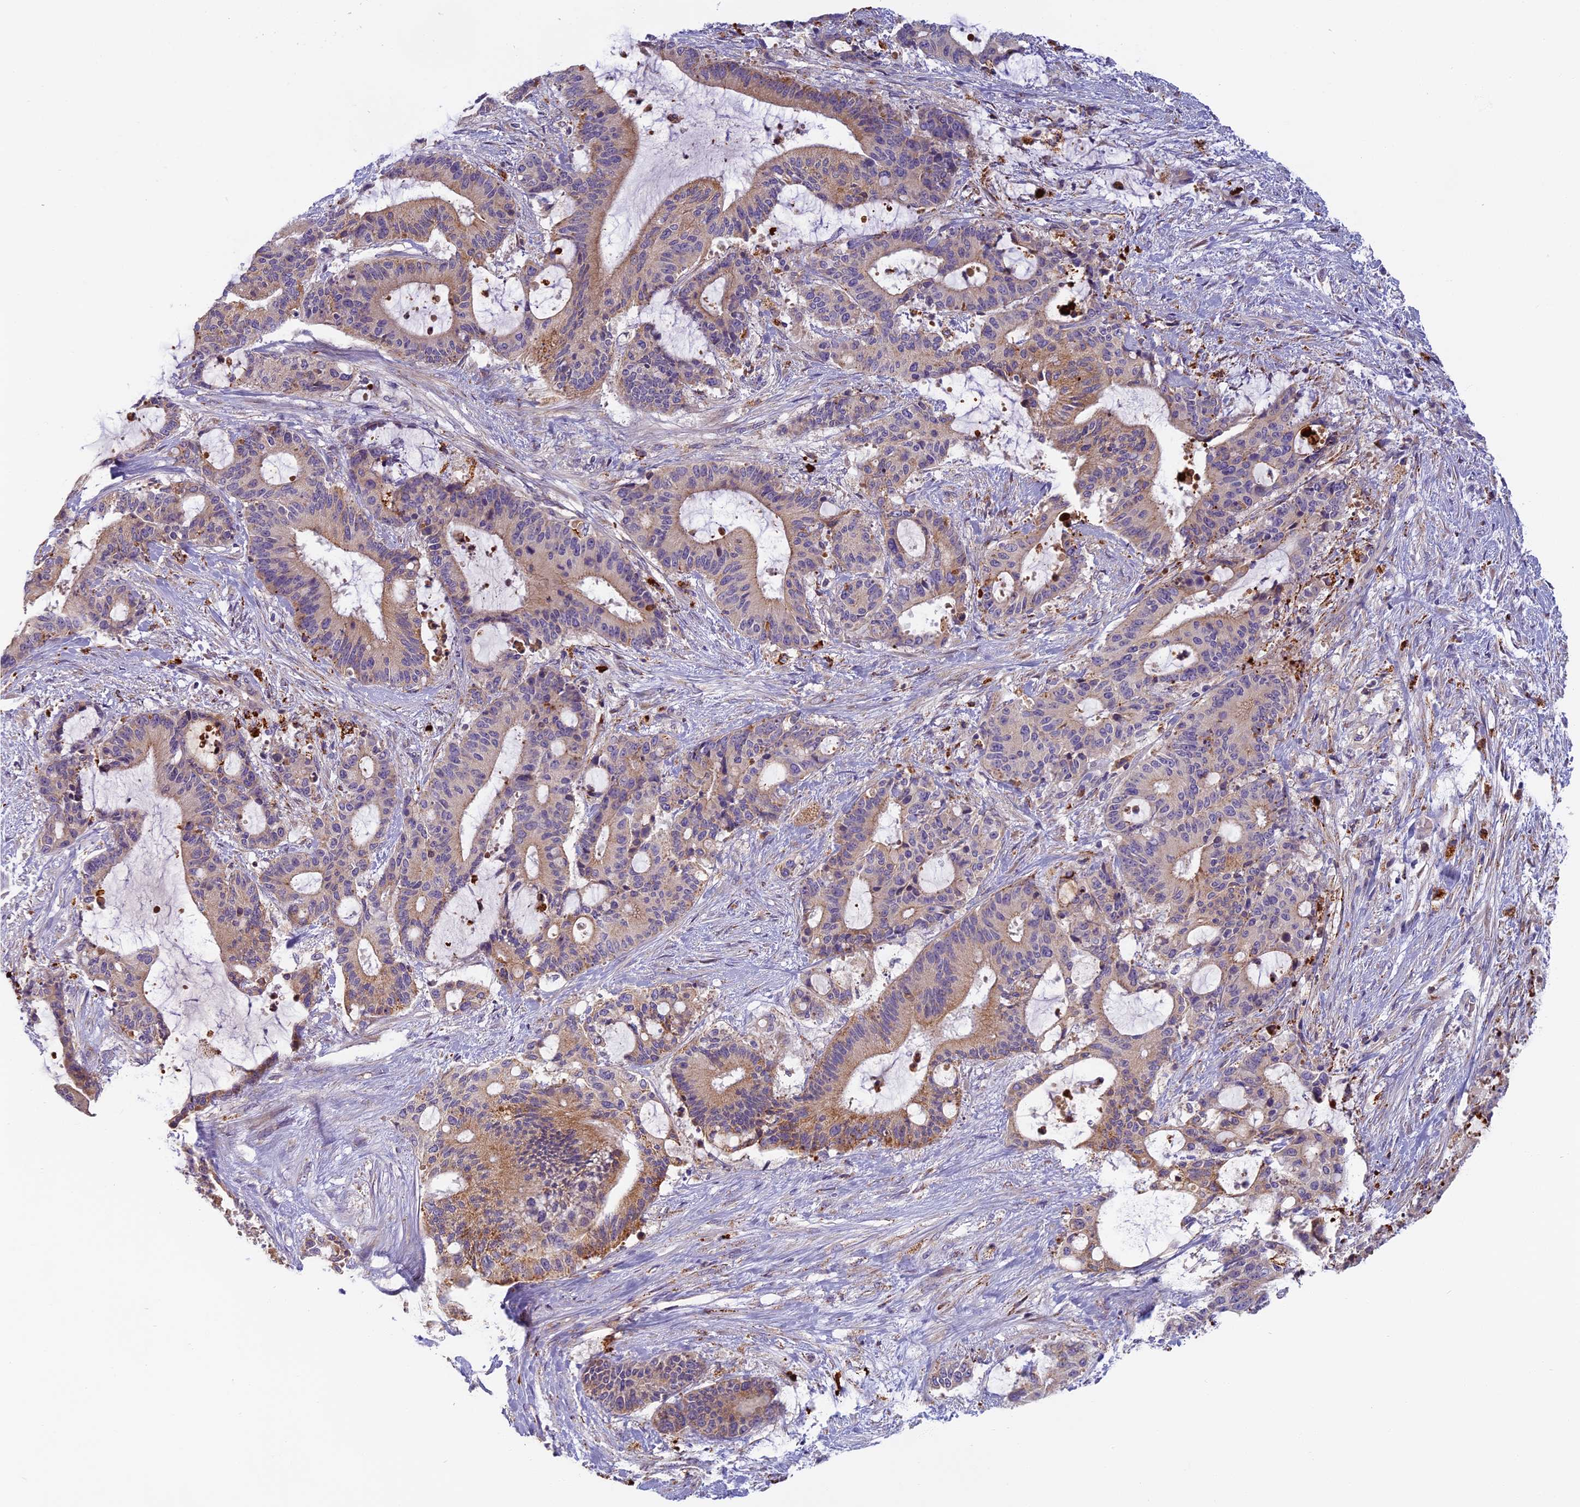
{"staining": {"intensity": "moderate", "quantity": "25%-75%", "location": "cytoplasmic/membranous"}, "tissue": "liver cancer", "cell_type": "Tumor cells", "image_type": "cancer", "snomed": [{"axis": "morphology", "description": "Normal tissue, NOS"}, {"axis": "morphology", "description": "Cholangiocarcinoma"}, {"axis": "topography", "description": "Liver"}, {"axis": "topography", "description": "Peripheral nerve tissue"}], "caption": "IHC (DAB (3,3'-diaminobenzidine)) staining of human liver cholangiocarcinoma reveals moderate cytoplasmic/membranous protein expression in approximately 25%-75% of tumor cells.", "gene": "SEMA7A", "patient": {"sex": "female", "age": 73}}